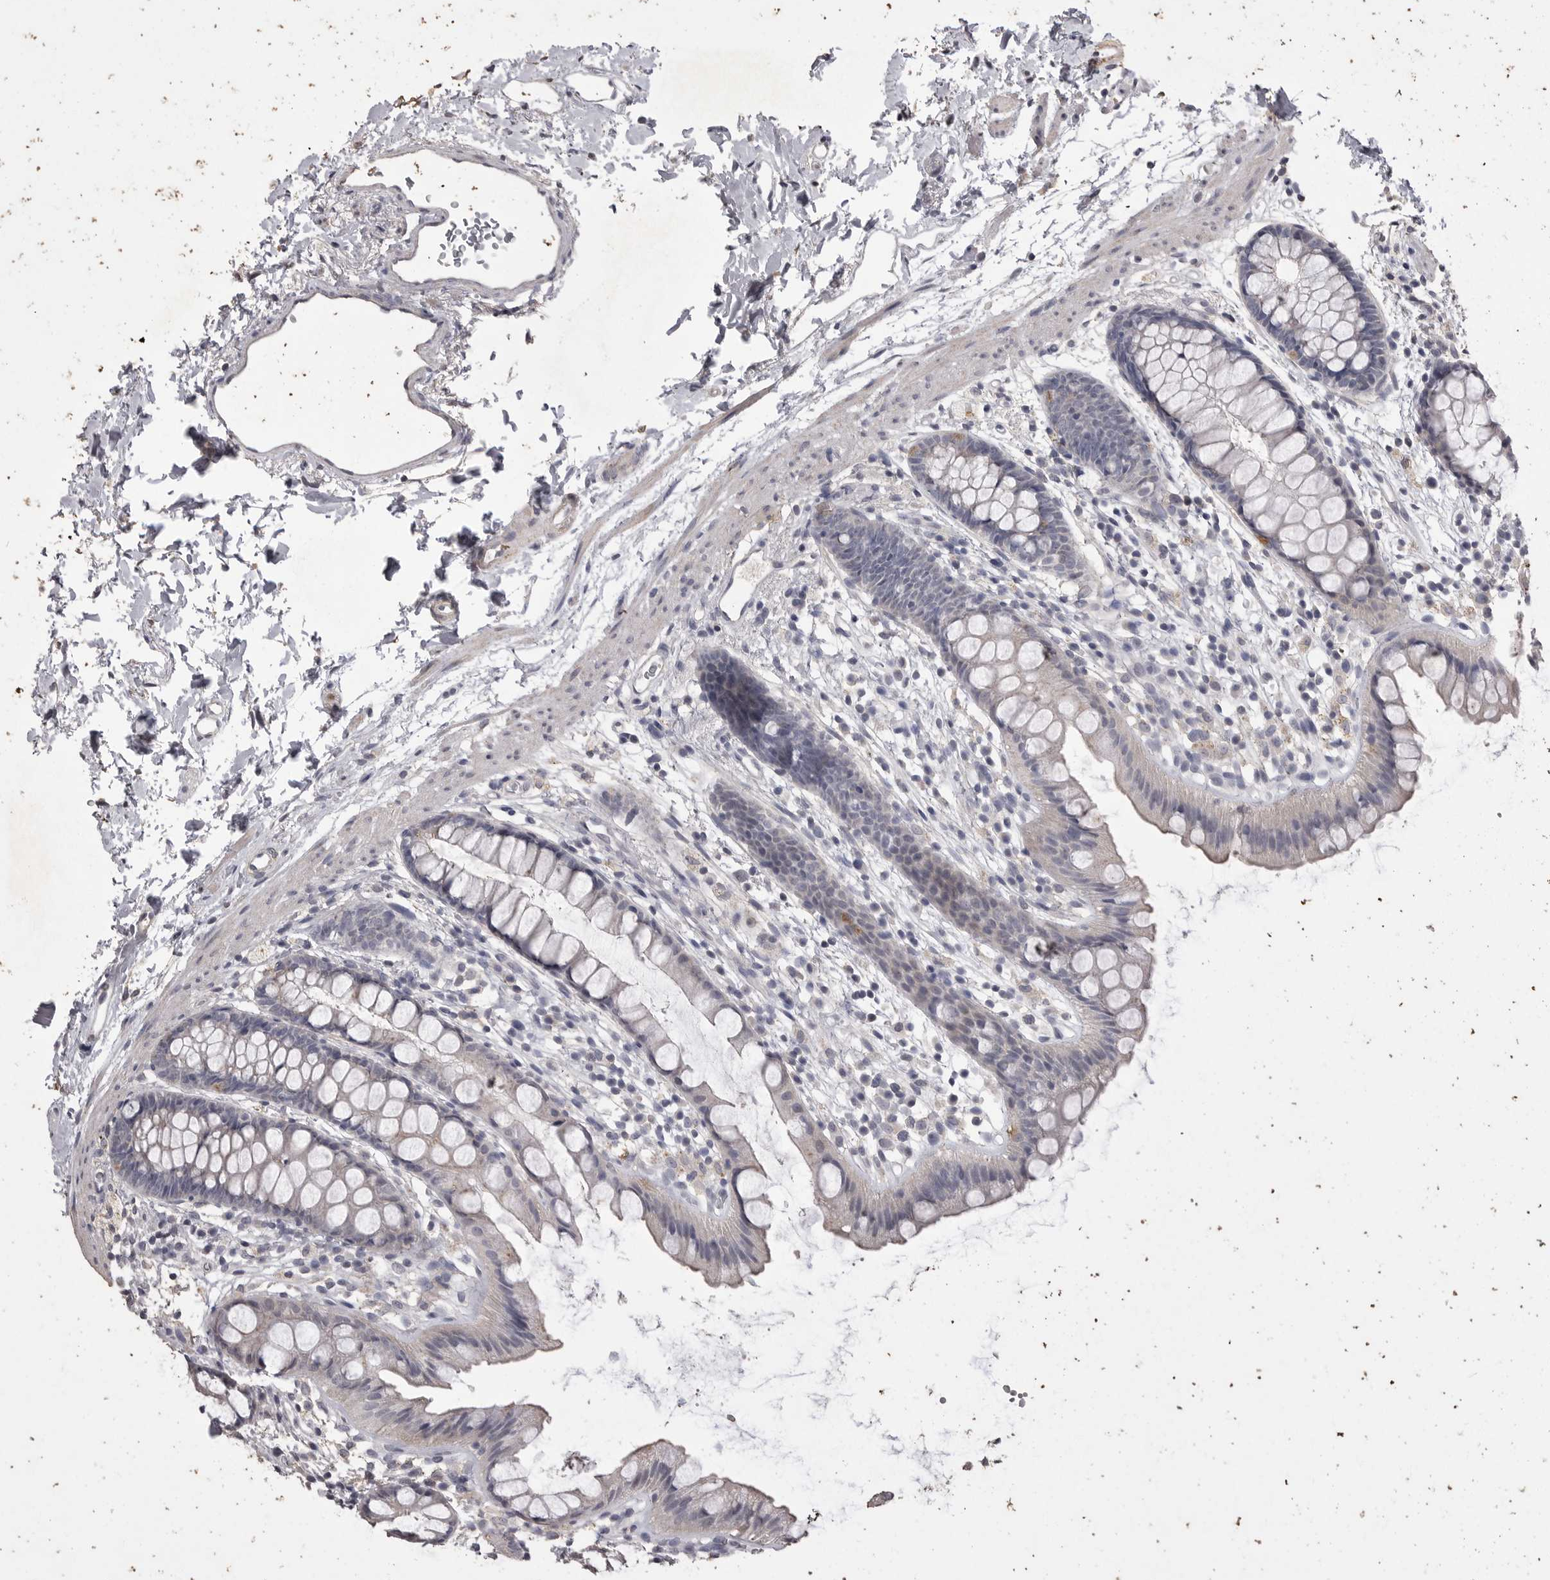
{"staining": {"intensity": "weak", "quantity": "<25%", "location": "cytoplasmic/membranous"}, "tissue": "rectum", "cell_type": "Glandular cells", "image_type": "normal", "snomed": [{"axis": "morphology", "description": "Normal tissue, NOS"}, {"axis": "topography", "description": "Rectum"}], "caption": "Histopathology image shows no significant protein positivity in glandular cells of normal rectum. The staining was performed using DAB (3,3'-diaminobenzidine) to visualize the protein expression in brown, while the nuclei were stained in blue with hematoxylin (Magnification: 20x).", "gene": "MMP7", "patient": {"sex": "female", "age": 65}}